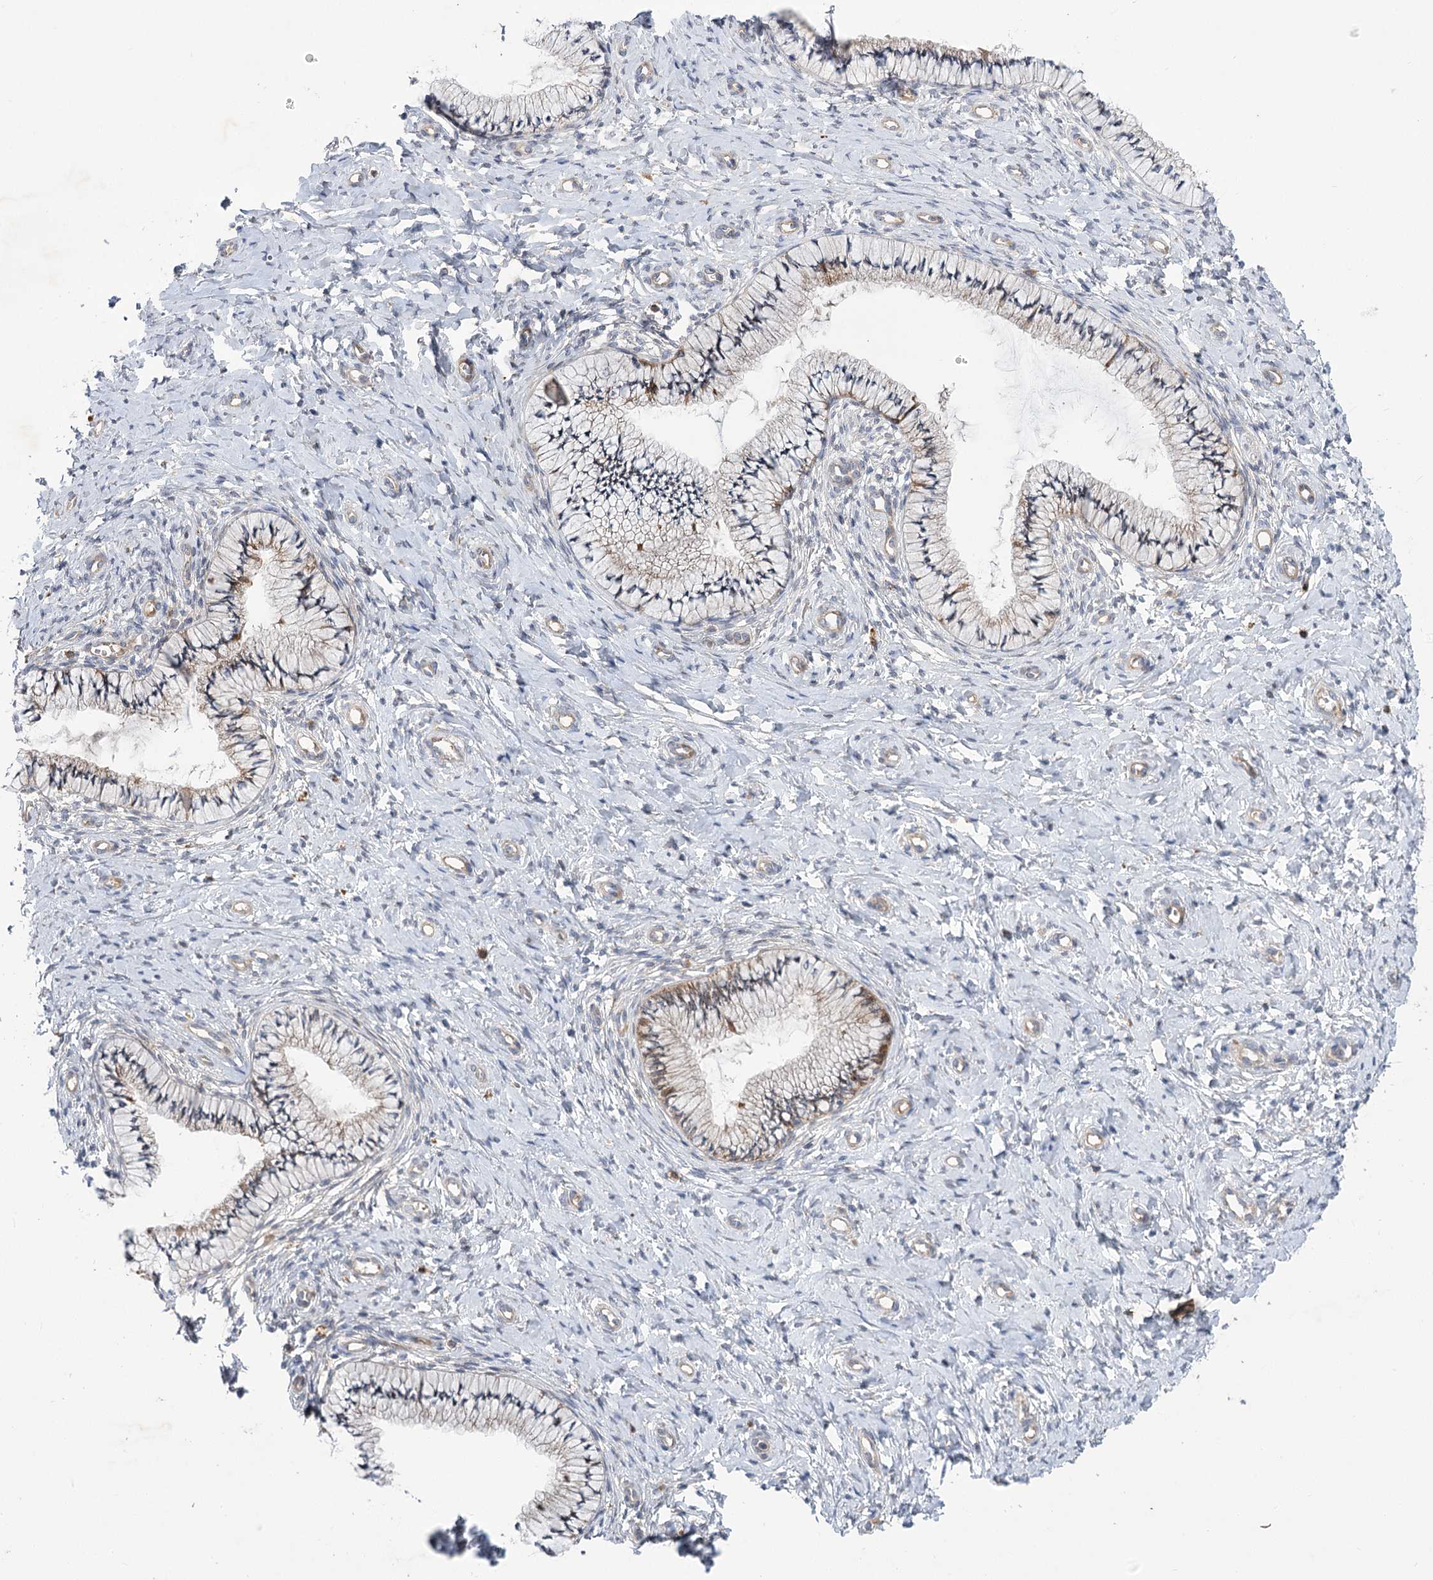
{"staining": {"intensity": "weak", "quantity": "25%-75%", "location": "cytoplasmic/membranous"}, "tissue": "cervix", "cell_type": "Glandular cells", "image_type": "normal", "snomed": [{"axis": "morphology", "description": "Normal tissue, NOS"}, {"axis": "topography", "description": "Cervix"}], "caption": "Normal cervix was stained to show a protein in brown. There is low levels of weak cytoplasmic/membranous positivity in approximately 25%-75% of glandular cells.", "gene": "TRUB1", "patient": {"sex": "female", "age": 36}}